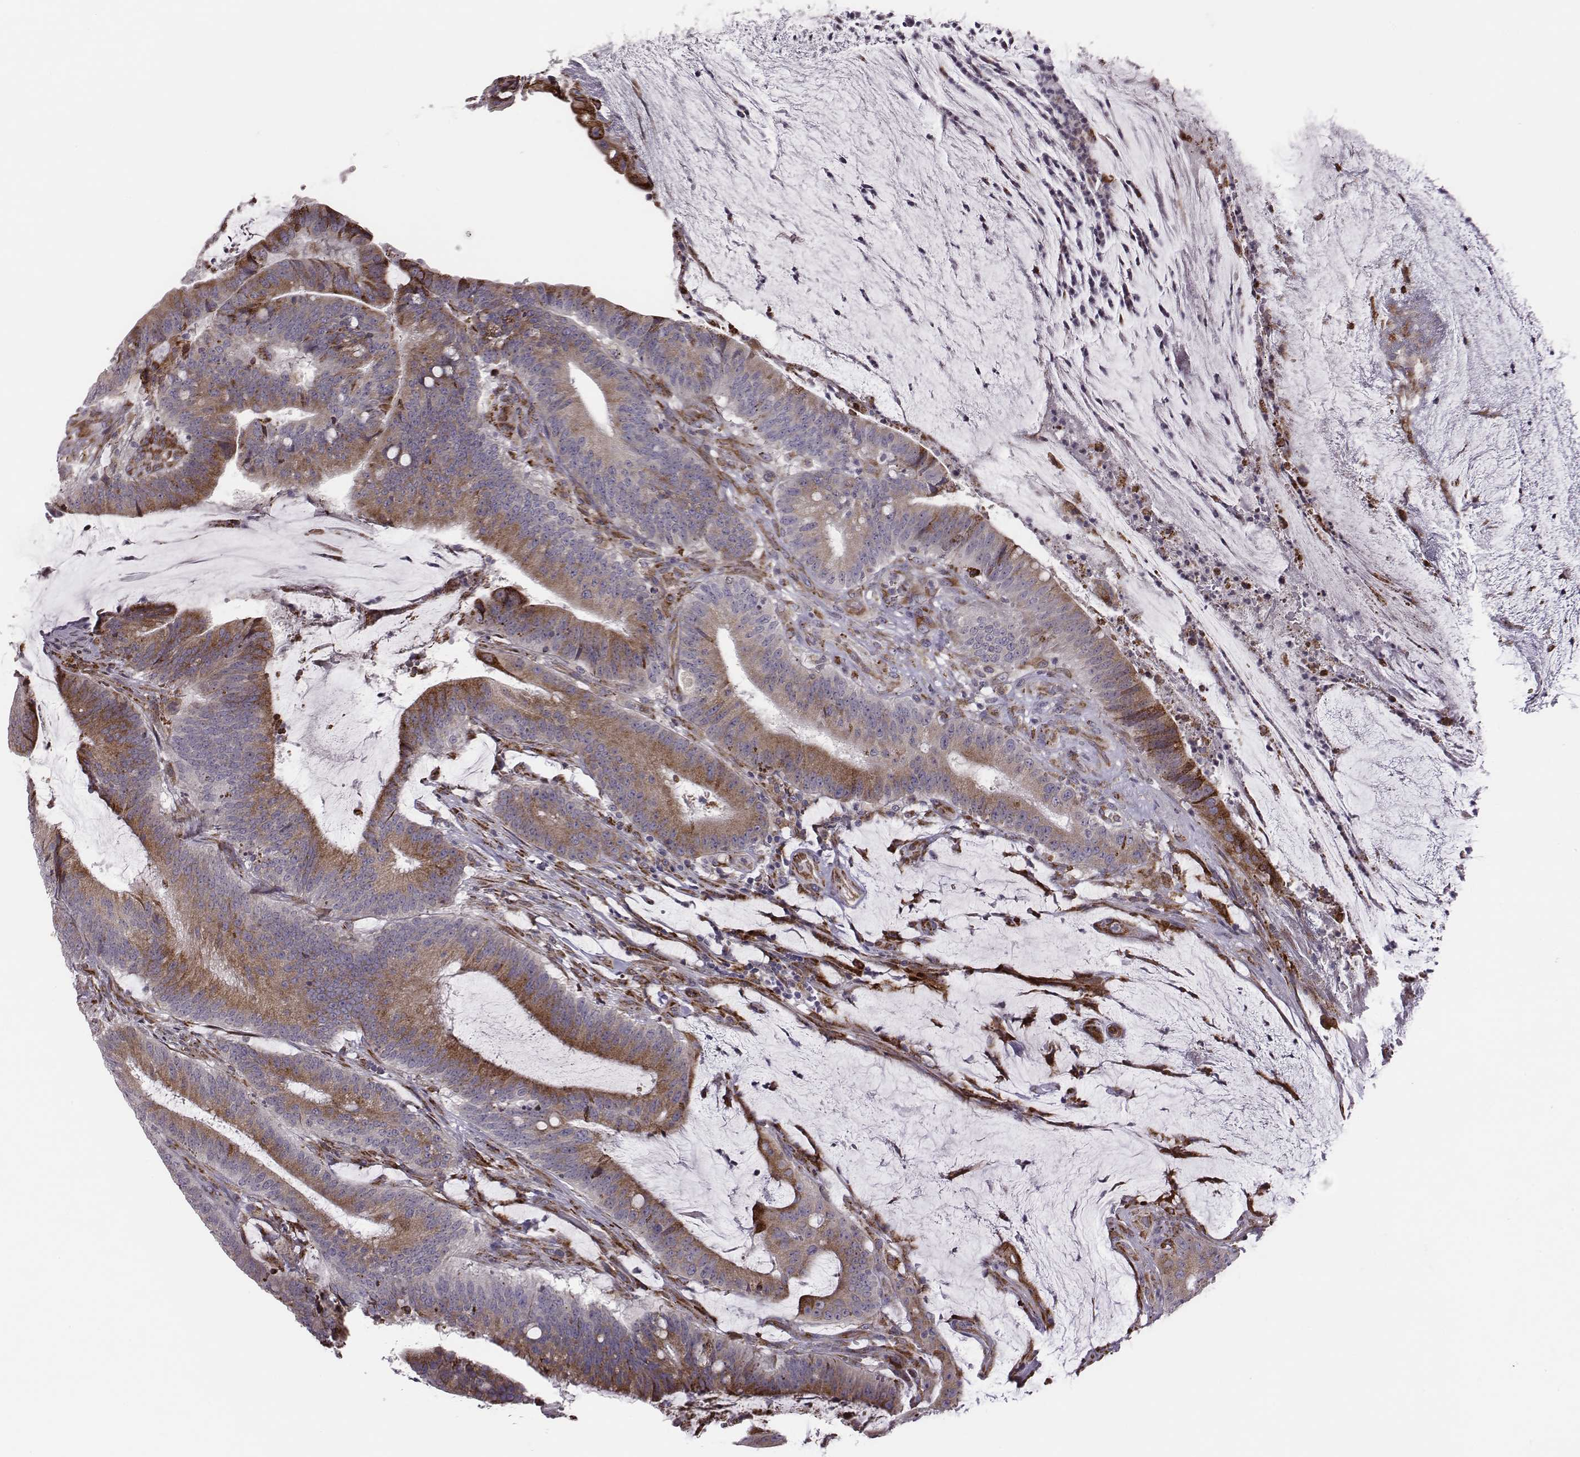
{"staining": {"intensity": "moderate", "quantity": ">75%", "location": "cytoplasmic/membranous"}, "tissue": "colorectal cancer", "cell_type": "Tumor cells", "image_type": "cancer", "snomed": [{"axis": "morphology", "description": "Adenocarcinoma, NOS"}, {"axis": "topography", "description": "Colon"}], "caption": "Immunohistochemical staining of human colorectal cancer reveals moderate cytoplasmic/membranous protein positivity in about >75% of tumor cells. The staining was performed using DAB (3,3'-diaminobenzidine), with brown indicating positive protein expression. Nuclei are stained blue with hematoxylin.", "gene": "SELENOI", "patient": {"sex": "female", "age": 43}}